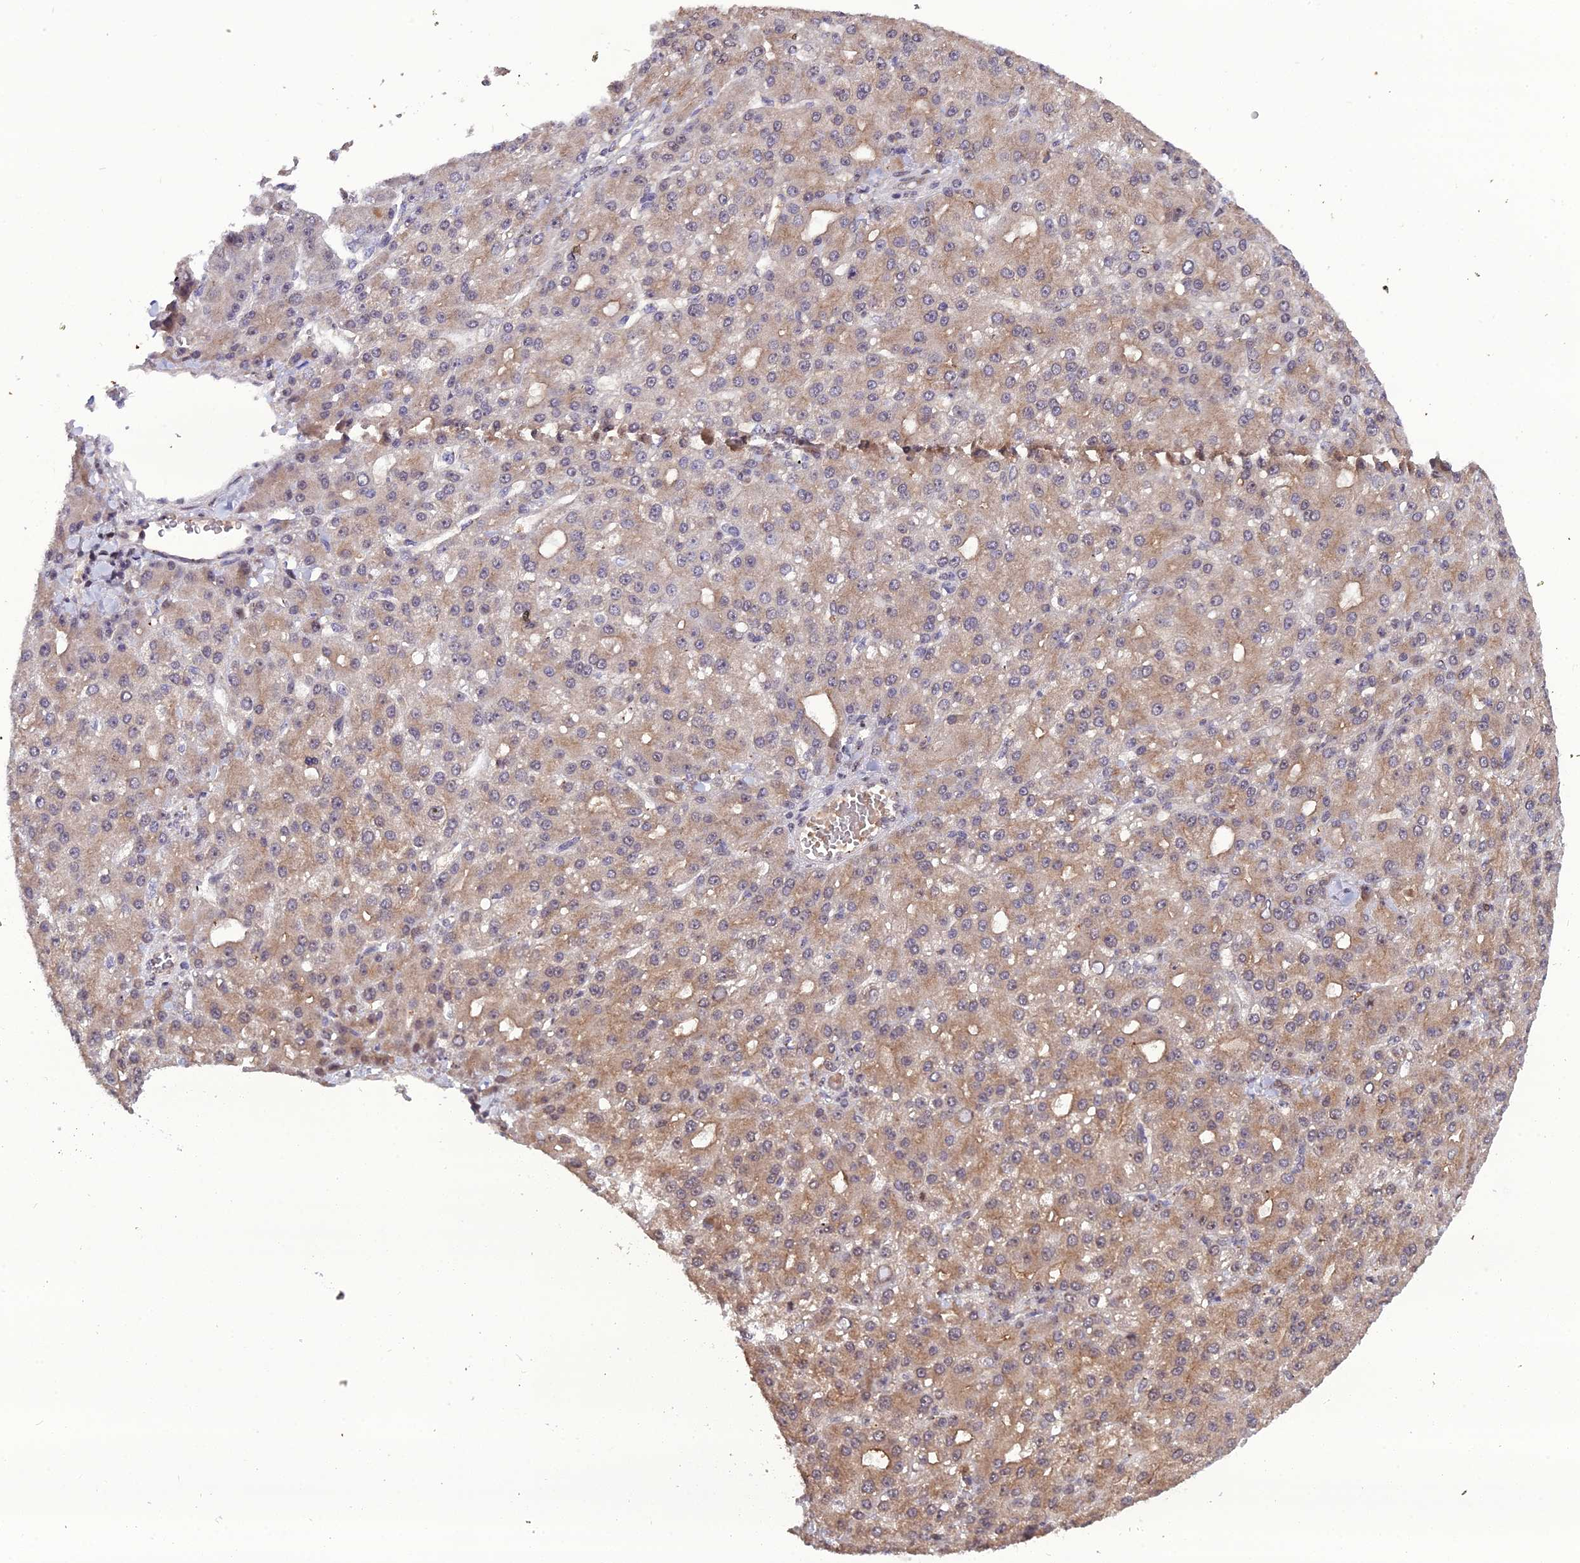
{"staining": {"intensity": "weak", "quantity": "25%-75%", "location": "cytoplasmic/membranous"}, "tissue": "liver cancer", "cell_type": "Tumor cells", "image_type": "cancer", "snomed": [{"axis": "morphology", "description": "Carcinoma, Hepatocellular, NOS"}, {"axis": "topography", "description": "Liver"}], "caption": "Weak cytoplasmic/membranous protein positivity is identified in approximately 25%-75% of tumor cells in liver hepatocellular carcinoma.", "gene": "ARL2", "patient": {"sex": "male", "age": 67}}